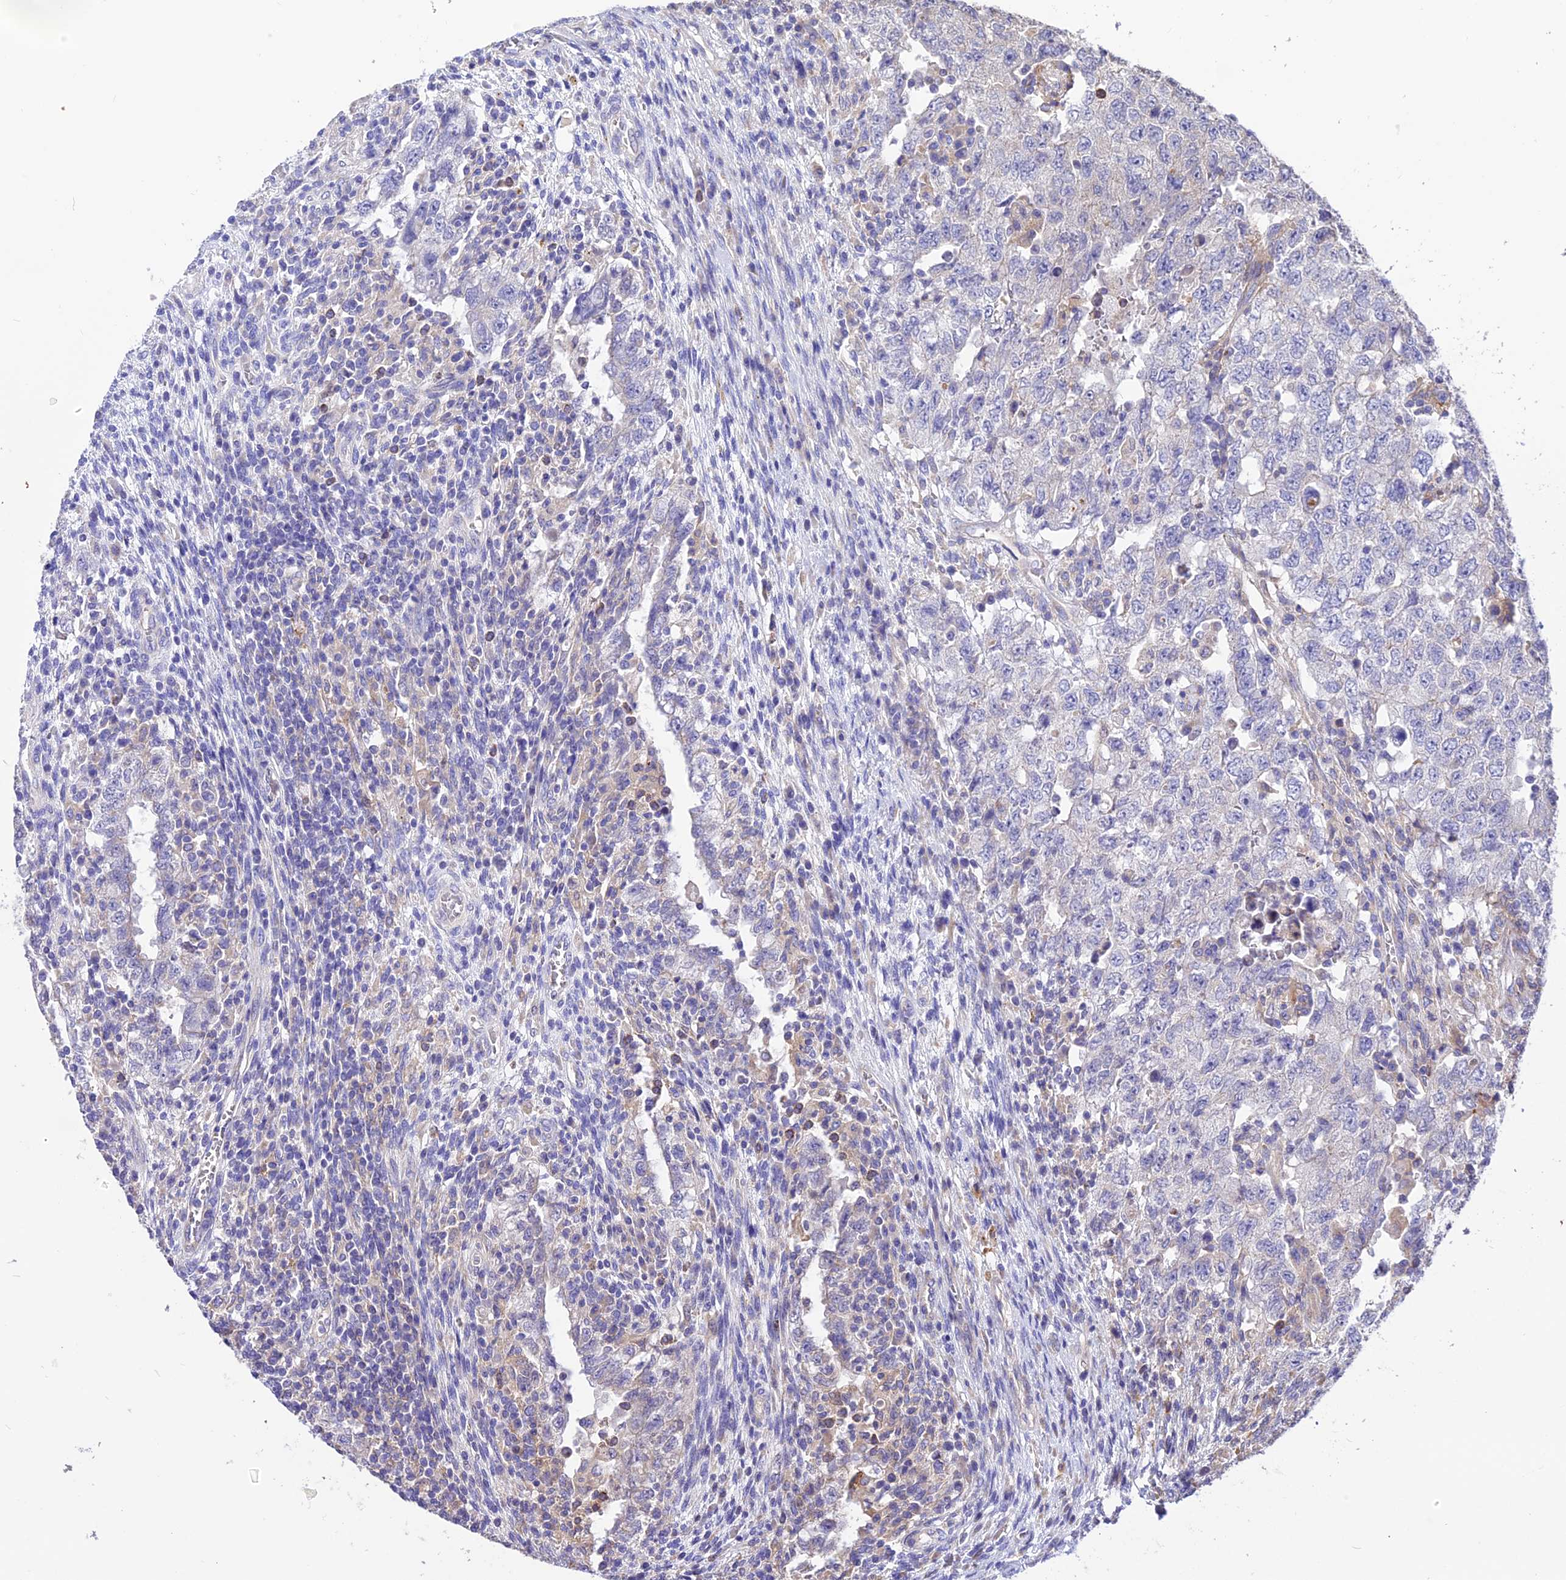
{"staining": {"intensity": "negative", "quantity": "none", "location": "none"}, "tissue": "testis cancer", "cell_type": "Tumor cells", "image_type": "cancer", "snomed": [{"axis": "morphology", "description": "Carcinoma, Embryonal, NOS"}, {"axis": "topography", "description": "Testis"}], "caption": "A high-resolution image shows immunohistochemistry staining of embryonal carcinoma (testis), which displays no significant expression in tumor cells. The staining is performed using DAB brown chromogen with nuclei counter-stained in using hematoxylin.", "gene": "ROCK1", "patient": {"sex": "male", "age": 26}}